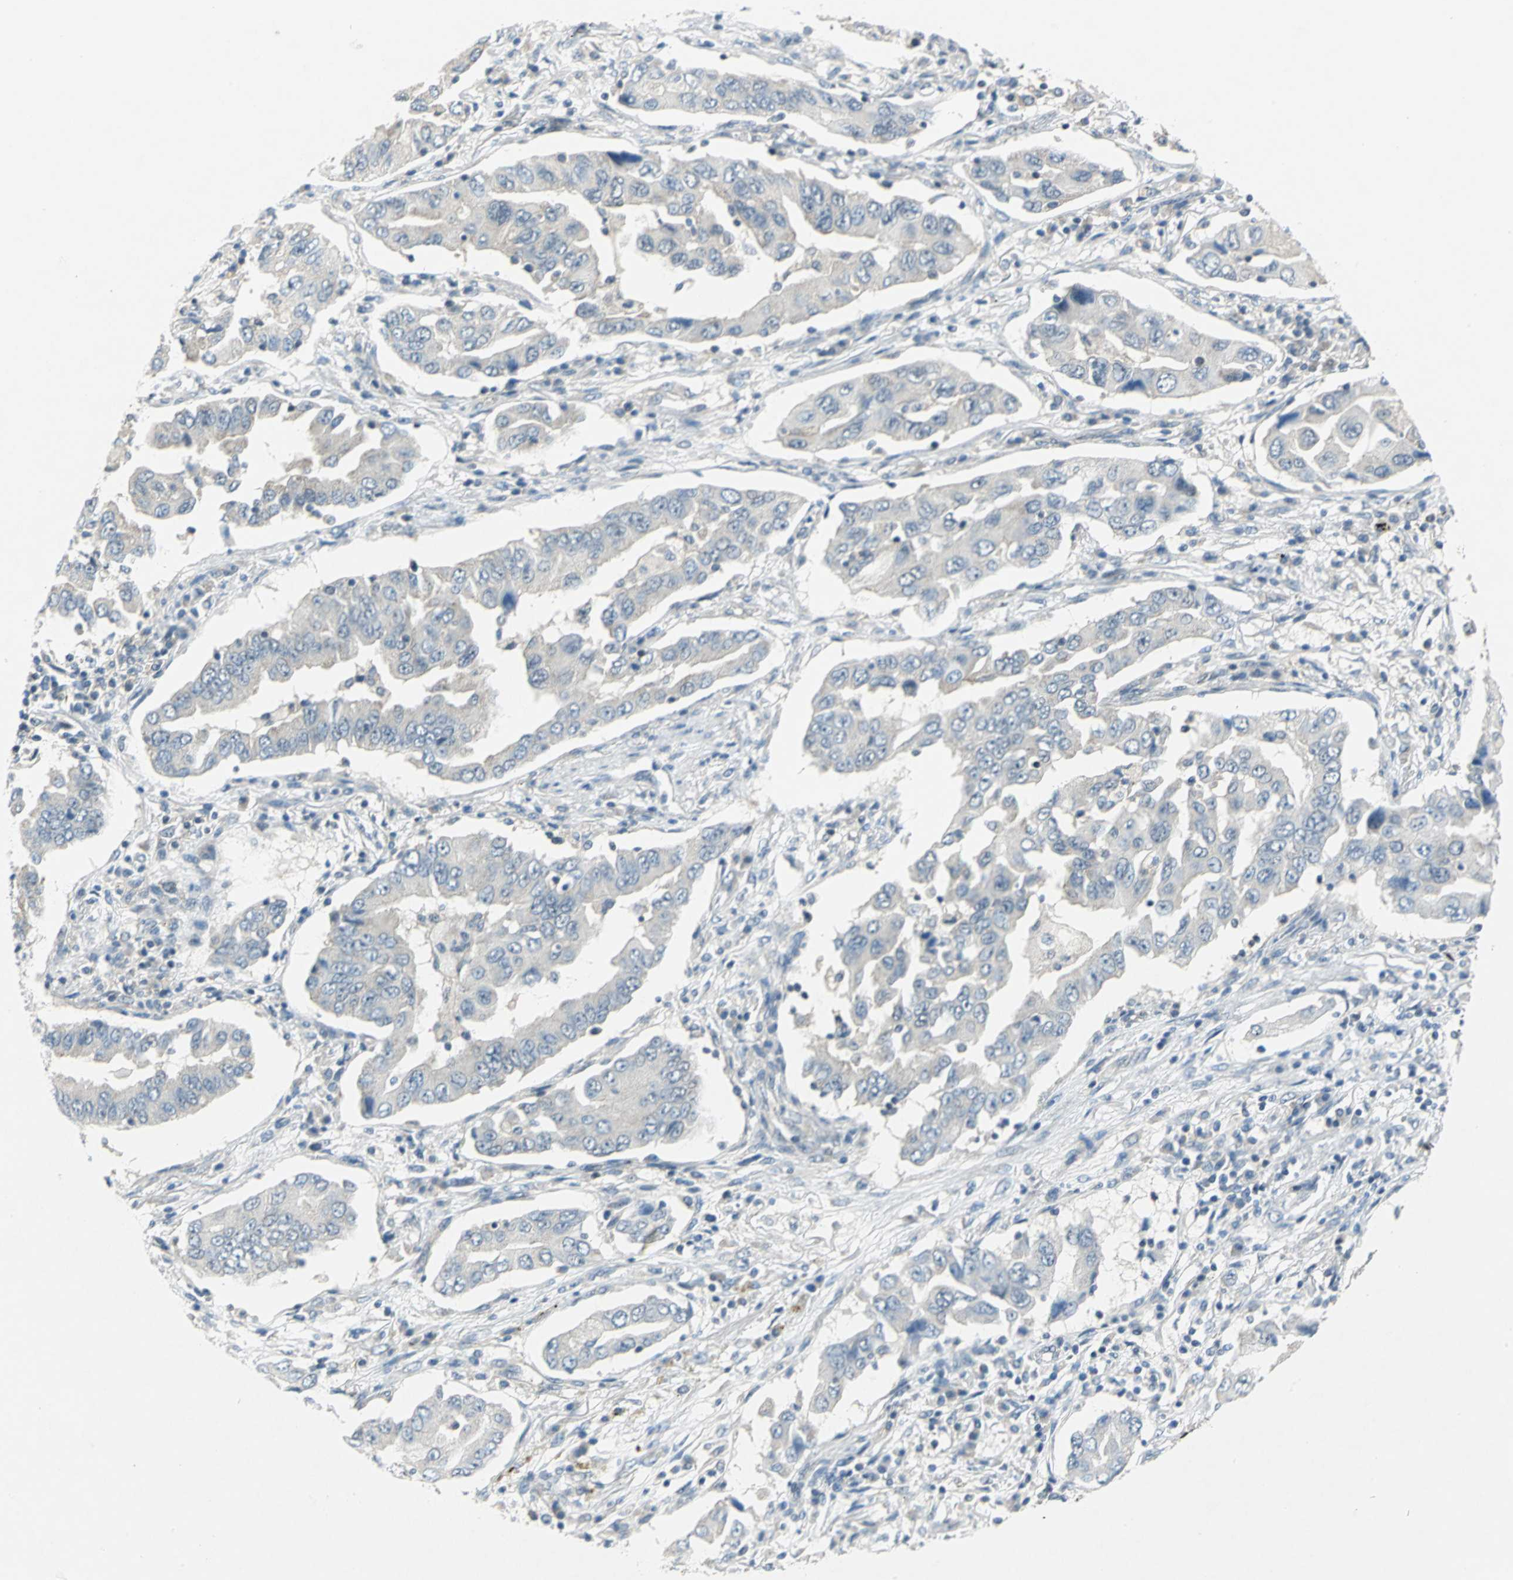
{"staining": {"intensity": "negative", "quantity": "none", "location": "none"}, "tissue": "lung cancer", "cell_type": "Tumor cells", "image_type": "cancer", "snomed": [{"axis": "morphology", "description": "Adenocarcinoma, NOS"}, {"axis": "topography", "description": "Lung"}], "caption": "Micrograph shows no significant protein staining in tumor cells of lung adenocarcinoma. The staining is performed using DAB brown chromogen with nuclei counter-stained in using hematoxylin.", "gene": "PIN1", "patient": {"sex": "female", "age": 65}}